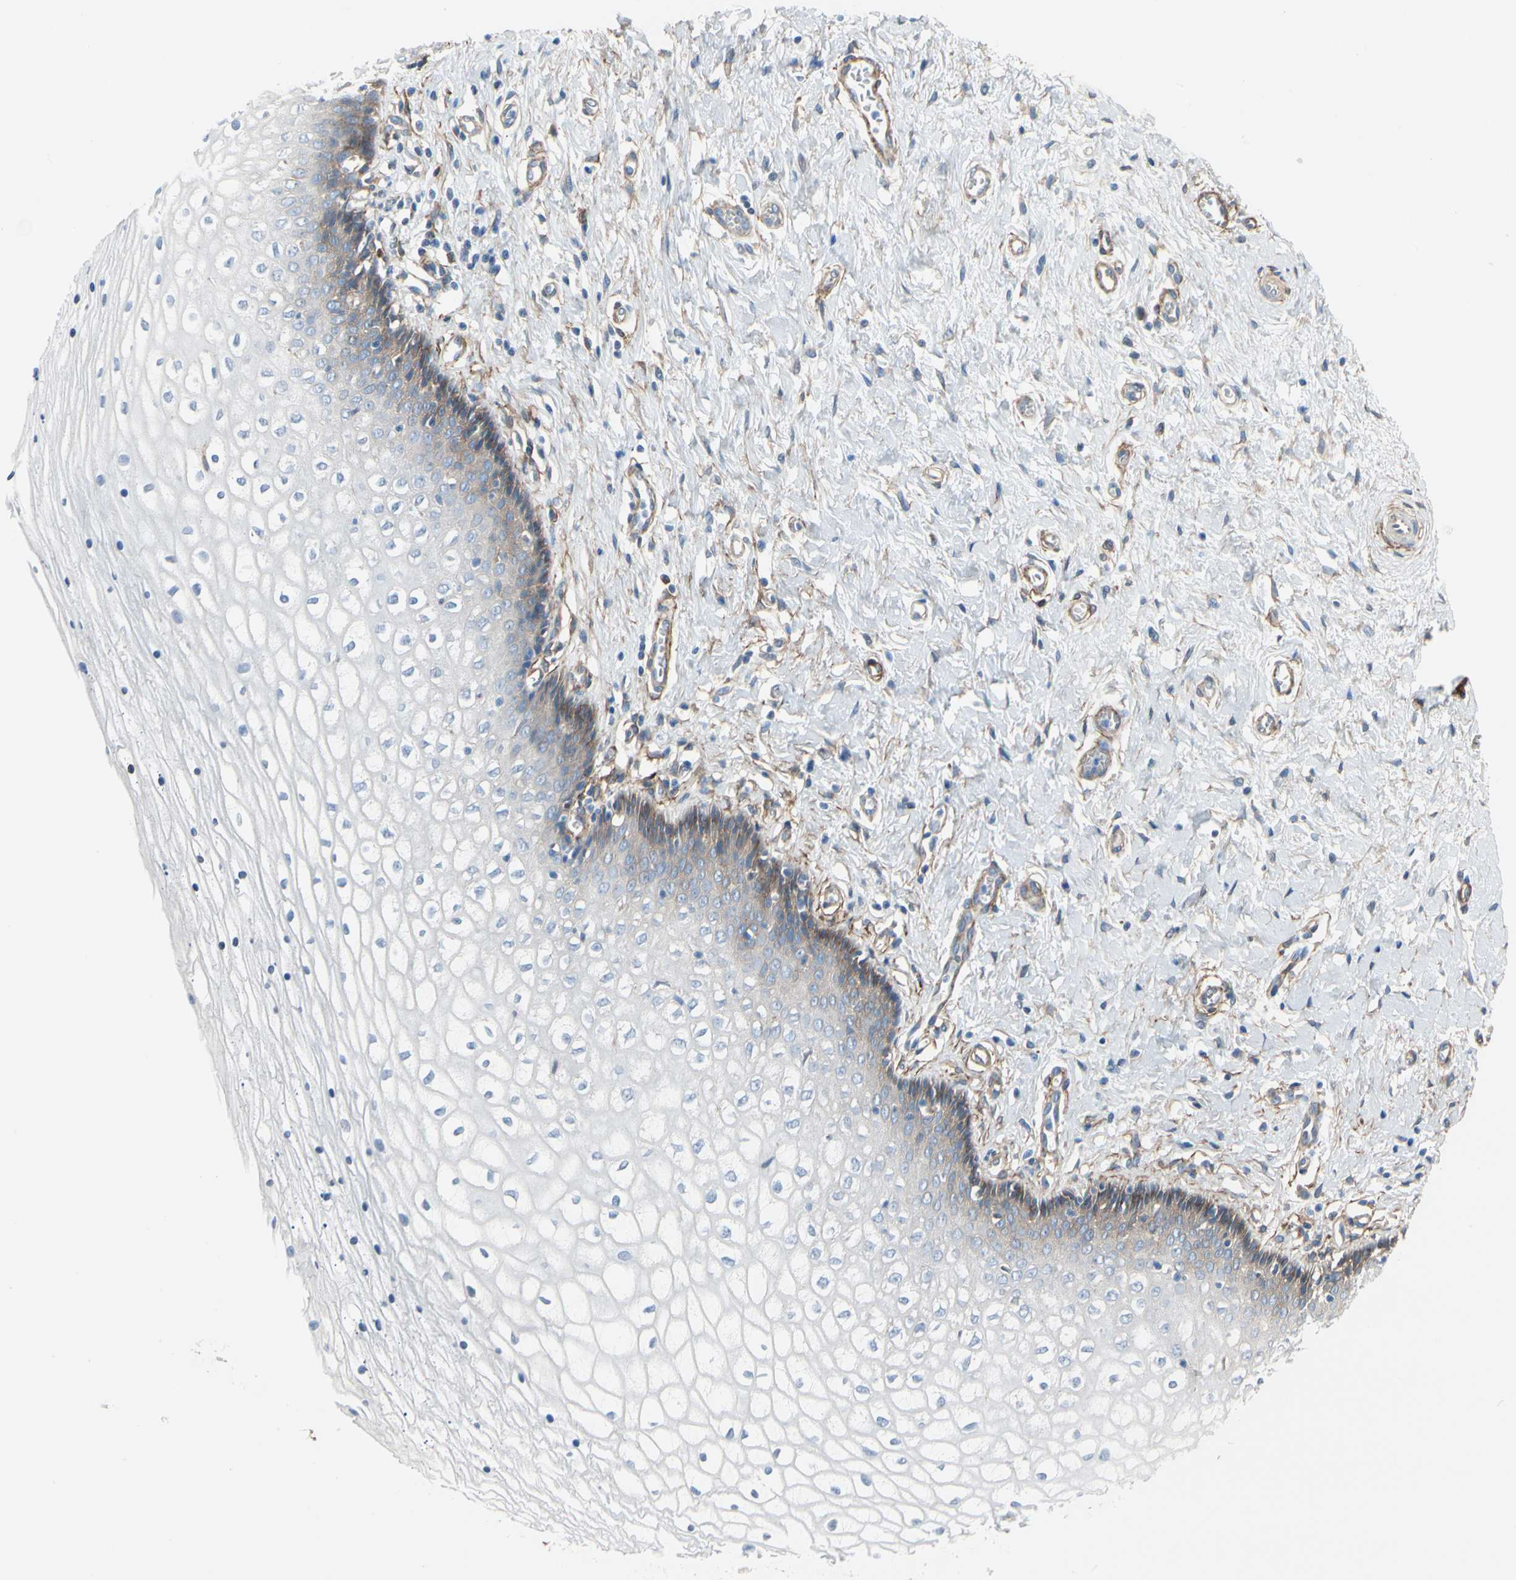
{"staining": {"intensity": "moderate", "quantity": "<25%", "location": "cytoplasmic/membranous"}, "tissue": "vagina", "cell_type": "Squamous epithelial cells", "image_type": "normal", "snomed": [{"axis": "morphology", "description": "Normal tissue, NOS"}, {"axis": "topography", "description": "Soft tissue"}, {"axis": "topography", "description": "Vagina"}], "caption": "Moderate cytoplasmic/membranous expression for a protein is identified in approximately <25% of squamous epithelial cells of unremarkable vagina using immunohistochemistry (IHC).", "gene": "EPB41L2", "patient": {"sex": "female", "age": 61}}